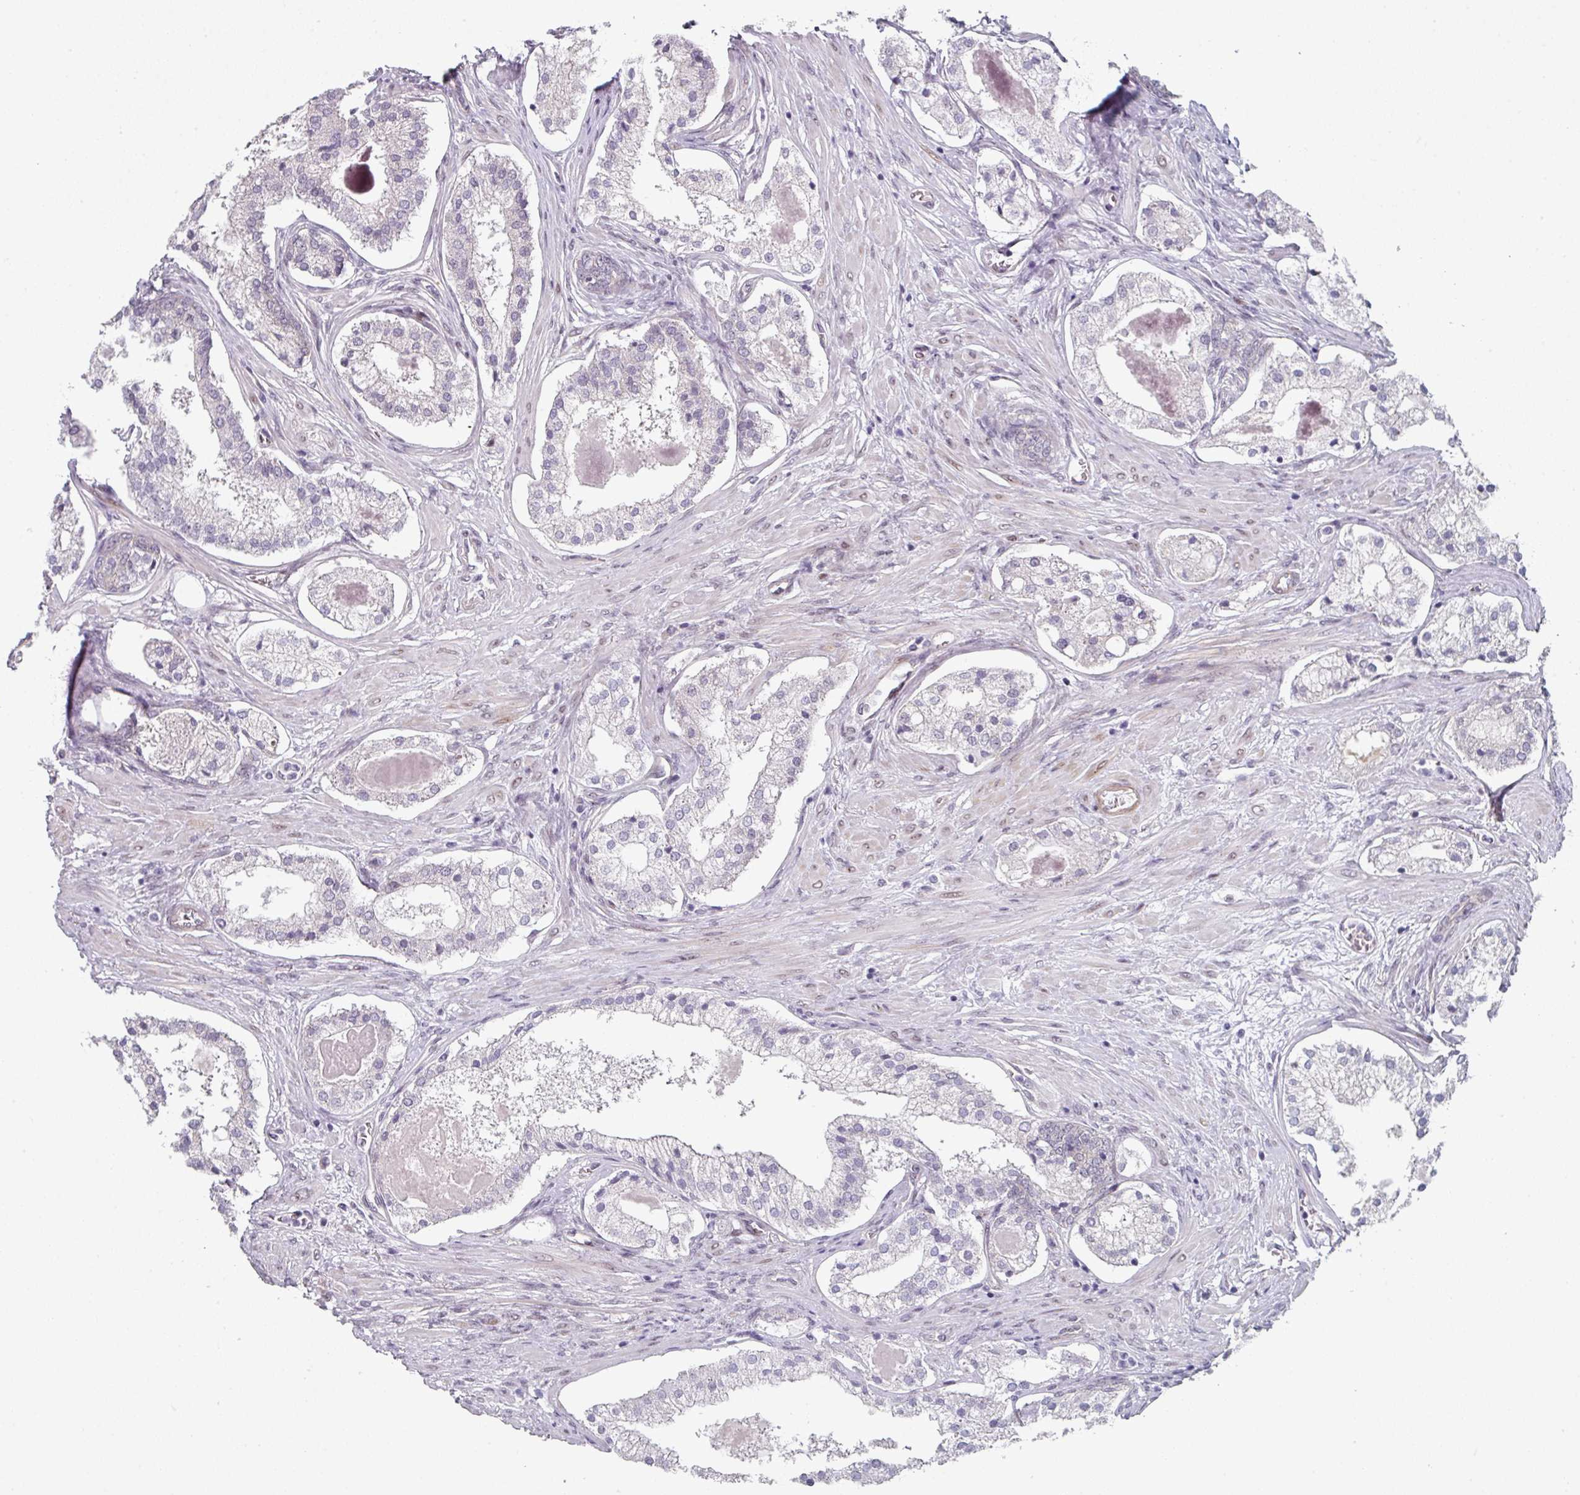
{"staining": {"intensity": "negative", "quantity": "none", "location": "none"}, "tissue": "prostate cancer", "cell_type": "Tumor cells", "image_type": "cancer", "snomed": [{"axis": "morphology", "description": "Adenocarcinoma, Low grade"}, {"axis": "topography", "description": "Prostate"}], "caption": "This histopathology image is of prostate low-grade adenocarcinoma stained with IHC to label a protein in brown with the nuclei are counter-stained blue. There is no expression in tumor cells. (DAB immunohistochemistry visualized using brightfield microscopy, high magnification).", "gene": "TMCC1", "patient": {"sex": "male", "age": 59}}